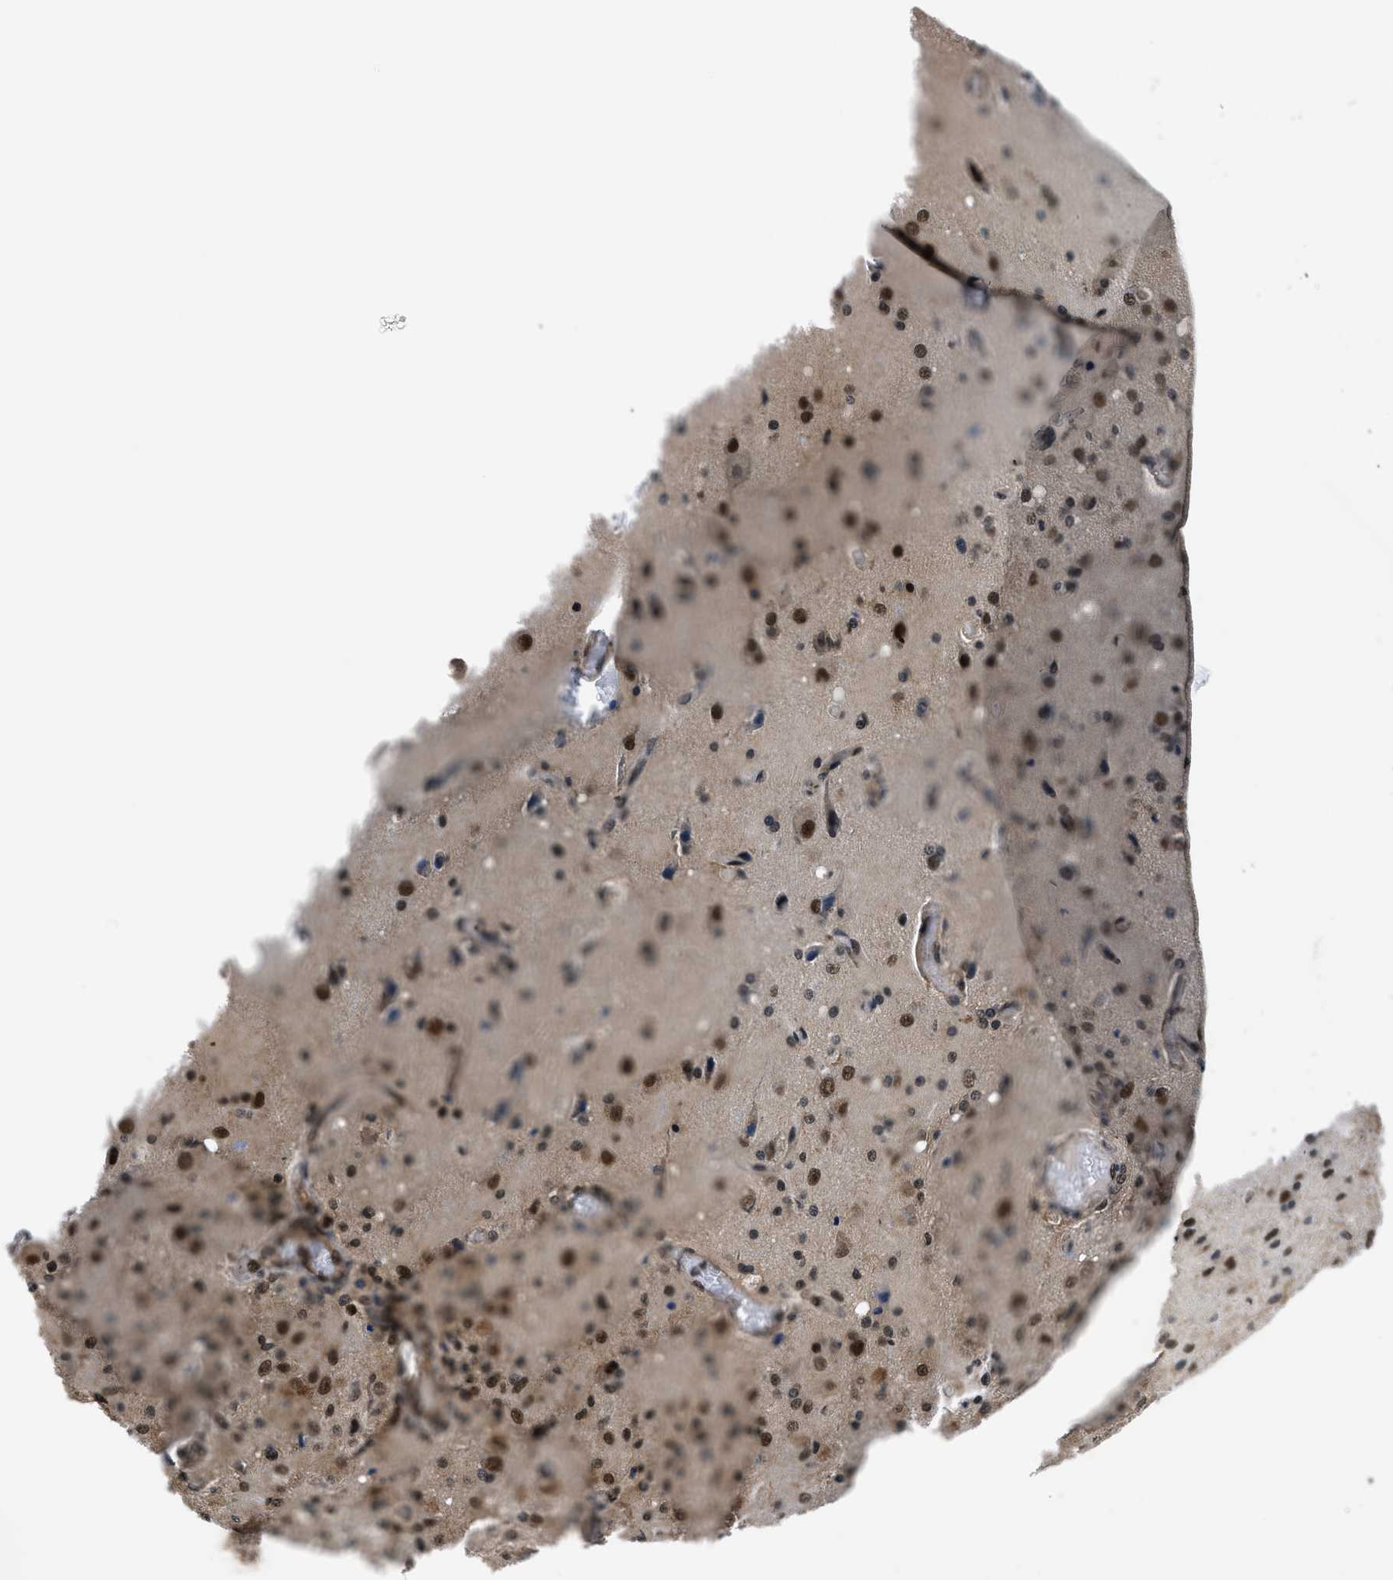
{"staining": {"intensity": "strong", "quantity": ">75%", "location": "nuclear"}, "tissue": "glioma", "cell_type": "Tumor cells", "image_type": "cancer", "snomed": [{"axis": "morphology", "description": "Normal tissue, NOS"}, {"axis": "morphology", "description": "Glioma, malignant, High grade"}, {"axis": "topography", "description": "Cerebral cortex"}], "caption": "Strong nuclear expression is appreciated in about >75% of tumor cells in high-grade glioma (malignant). (Brightfield microscopy of DAB IHC at high magnification).", "gene": "CUL4B", "patient": {"sex": "male", "age": 77}}